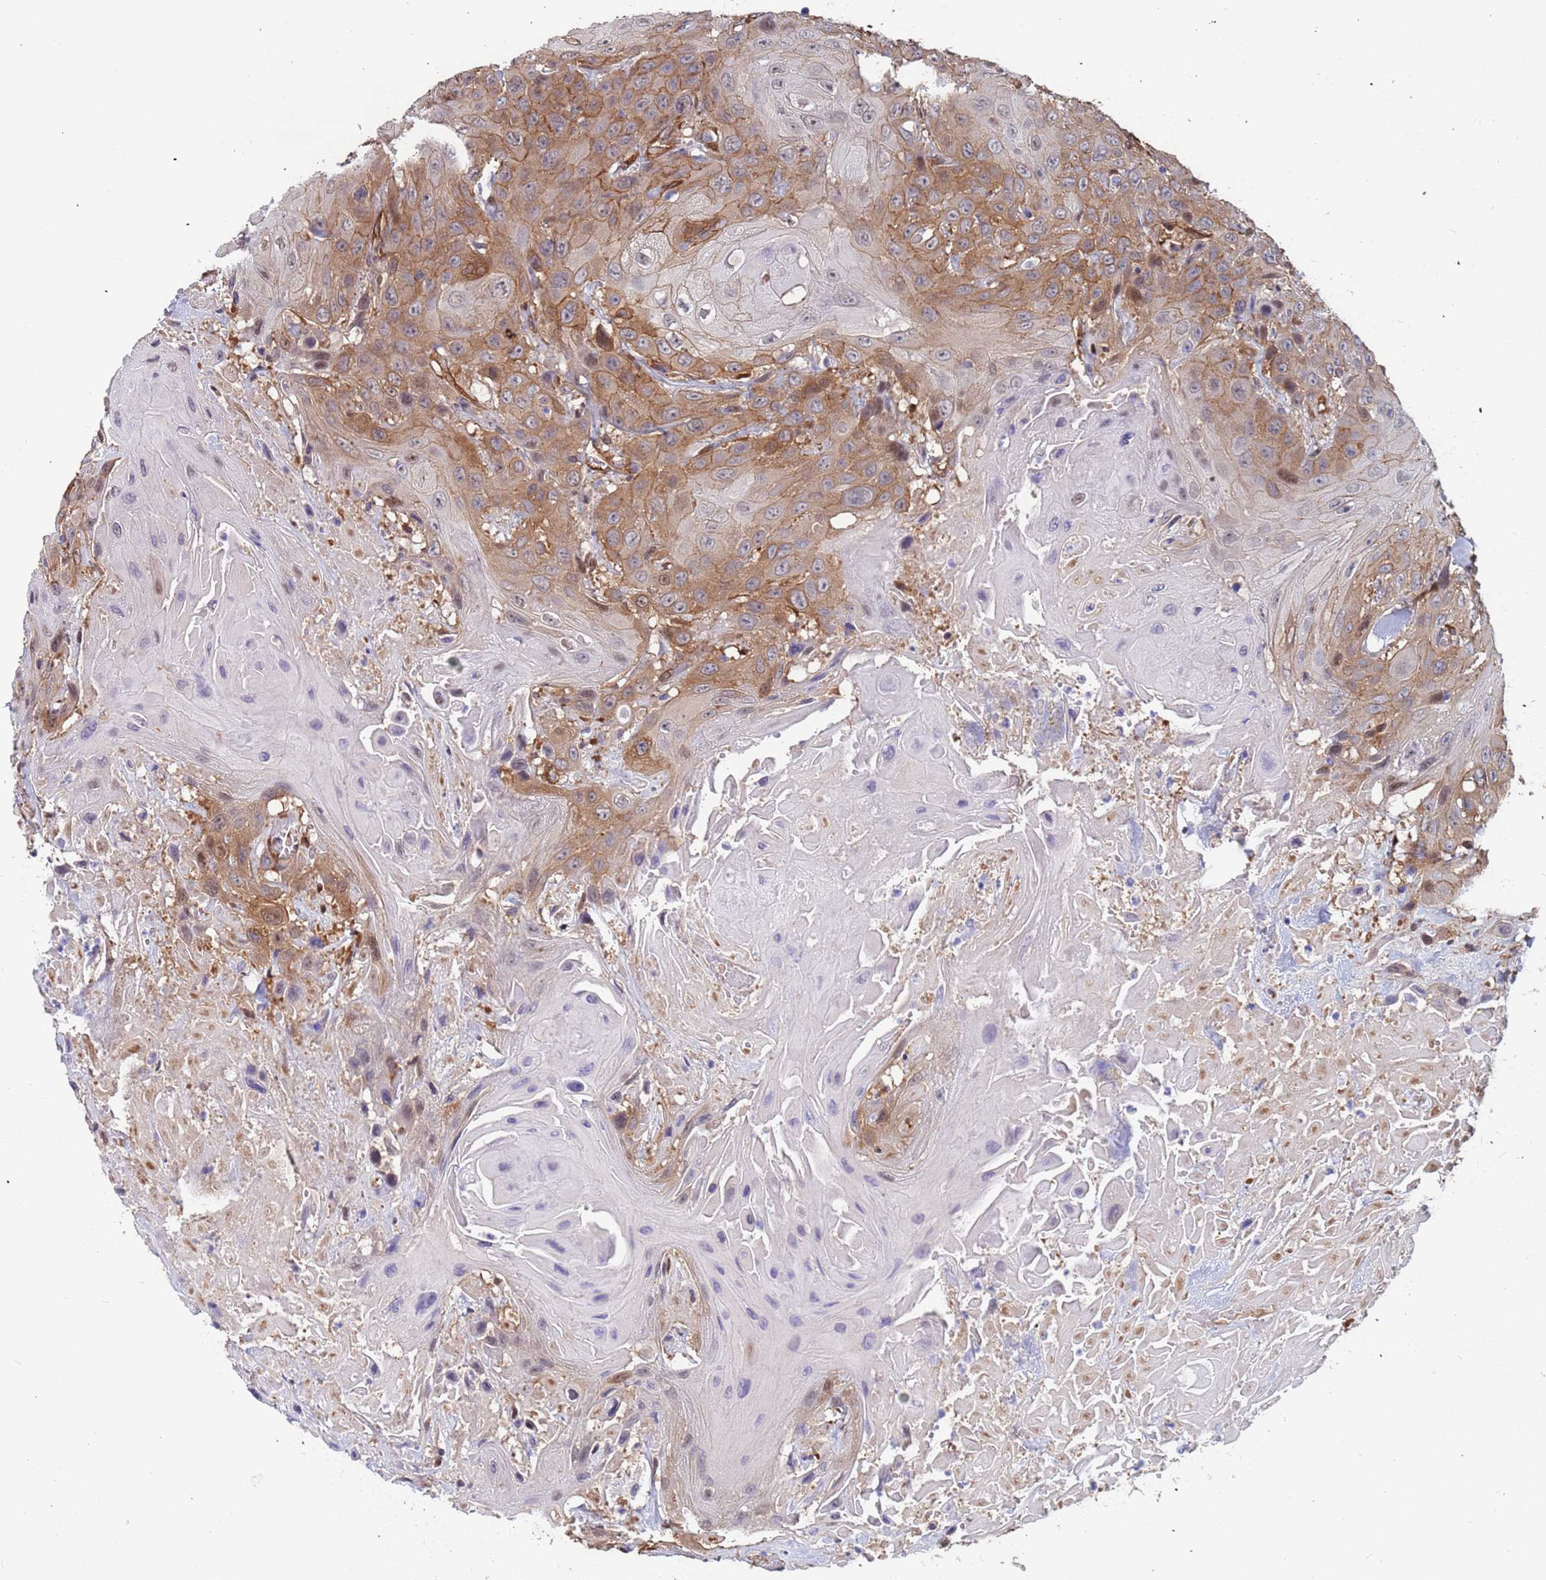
{"staining": {"intensity": "moderate", "quantity": ">75%", "location": "cytoplasmic/membranous"}, "tissue": "head and neck cancer", "cell_type": "Tumor cells", "image_type": "cancer", "snomed": [{"axis": "morphology", "description": "Squamous cell carcinoma, NOS"}, {"axis": "topography", "description": "Head-Neck"}], "caption": "Immunohistochemistry photomicrograph of neoplastic tissue: head and neck squamous cell carcinoma stained using immunohistochemistry (IHC) reveals medium levels of moderate protein expression localized specifically in the cytoplasmic/membranous of tumor cells, appearing as a cytoplasmic/membranous brown color.", "gene": "EHD2", "patient": {"sex": "male", "age": 81}}